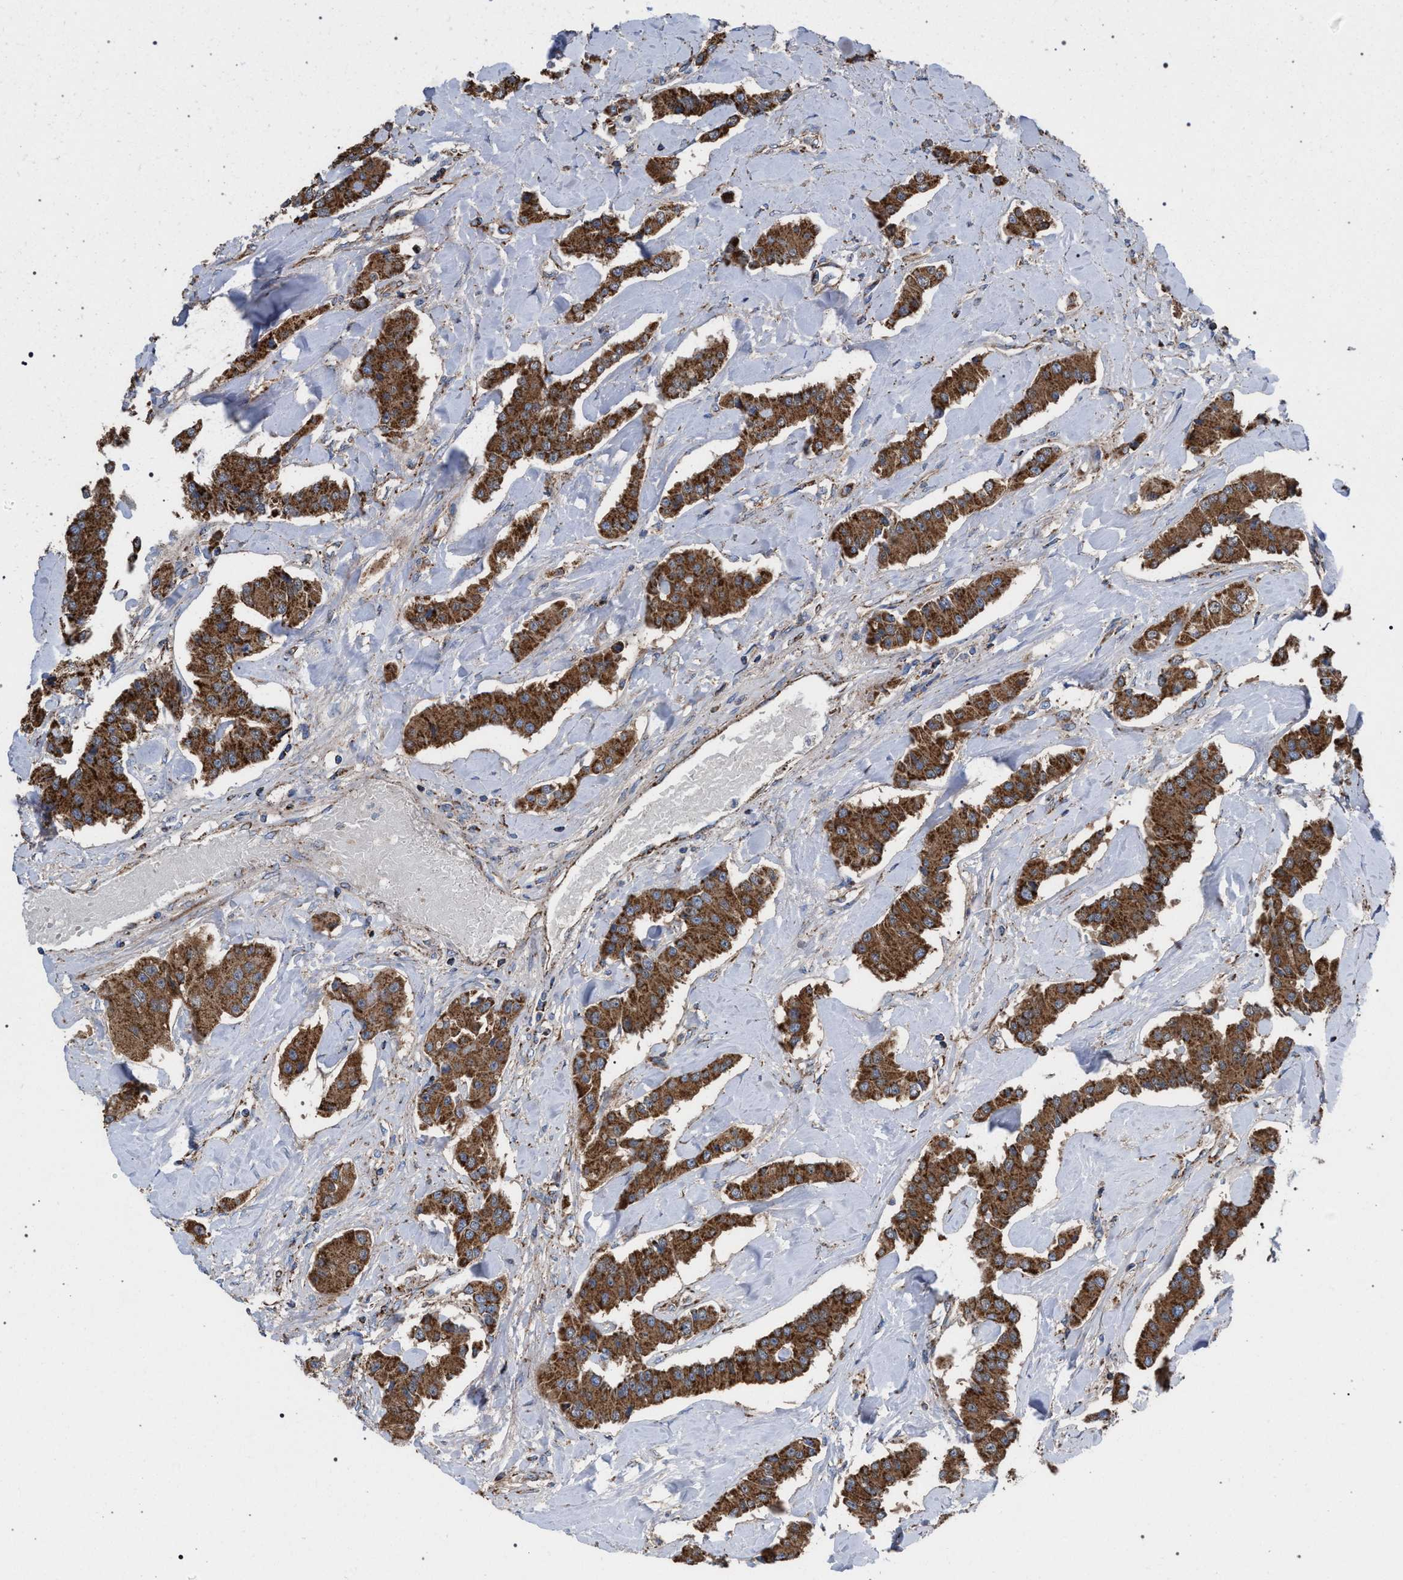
{"staining": {"intensity": "strong", "quantity": ">75%", "location": "cytoplasmic/membranous"}, "tissue": "carcinoid", "cell_type": "Tumor cells", "image_type": "cancer", "snomed": [{"axis": "morphology", "description": "Carcinoid, malignant, NOS"}, {"axis": "topography", "description": "Pancreas"}], "caption": "Immunohistochemistry (IHC) of human carcinoid (malignant) demonstrates high levels of strong cytoplasmic/membranous expression in approximately >75% of tumor cells.", "gene": "VPS13A", "patient": {"sex": "male", "age": 41}}